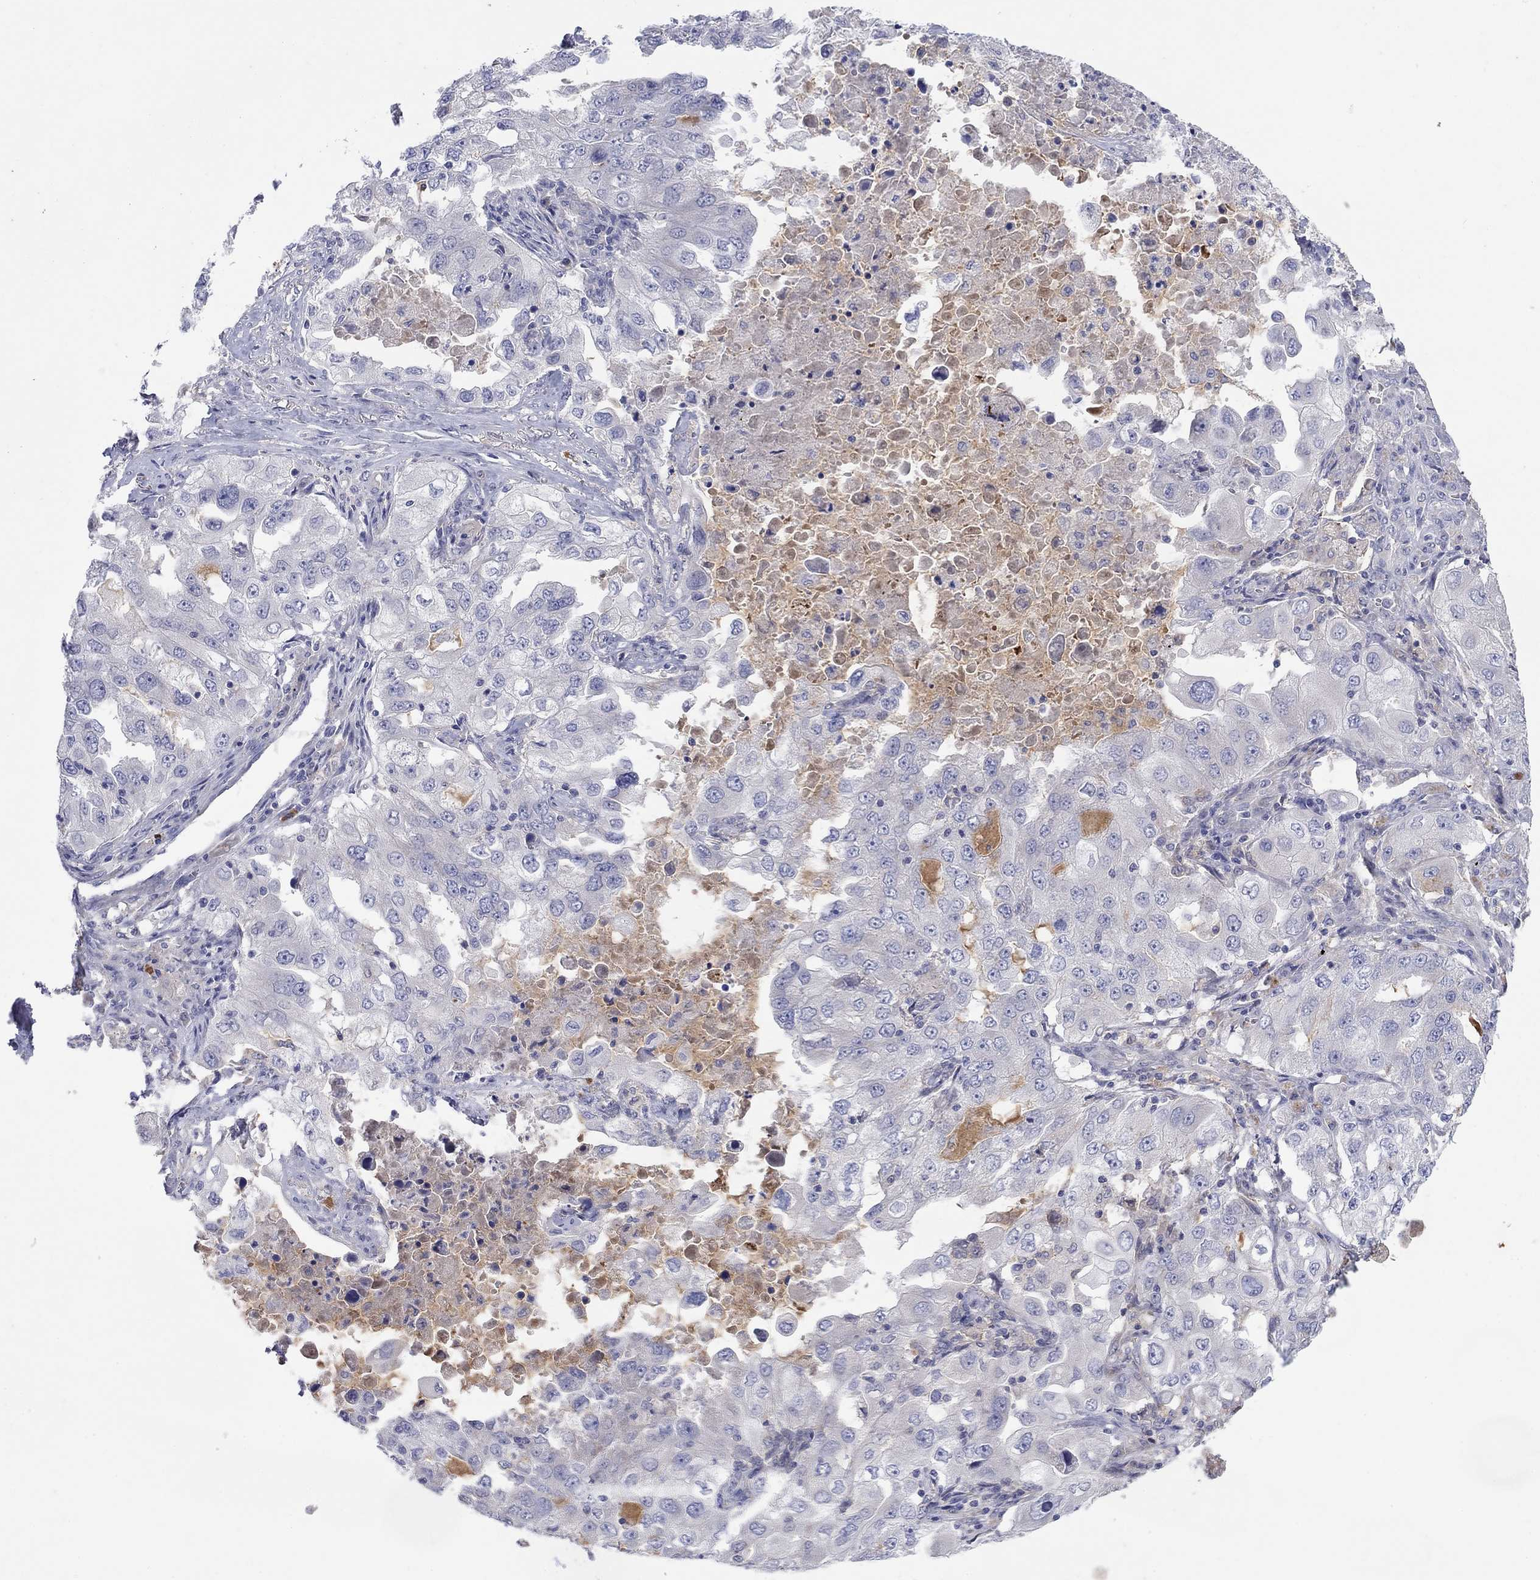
{"staining": {"intensity": "negative", "quantity": "none", "location": "none"}, "tissue": "lung cancer", "cell_type": "Tumor cells", "image_type": "cancer", "snomed": [{"axis": "morphology", "description": "Adenocarcinoma, NOS"}, {"axis": "topography", "description": "Lung"}], "caption": "A photomicrograph of human lung cancer (adenocarcinoma) is negative for staining in tumor cells.", "gene": "PLCL2", "patient": {"sex": "female", "age": 61}}